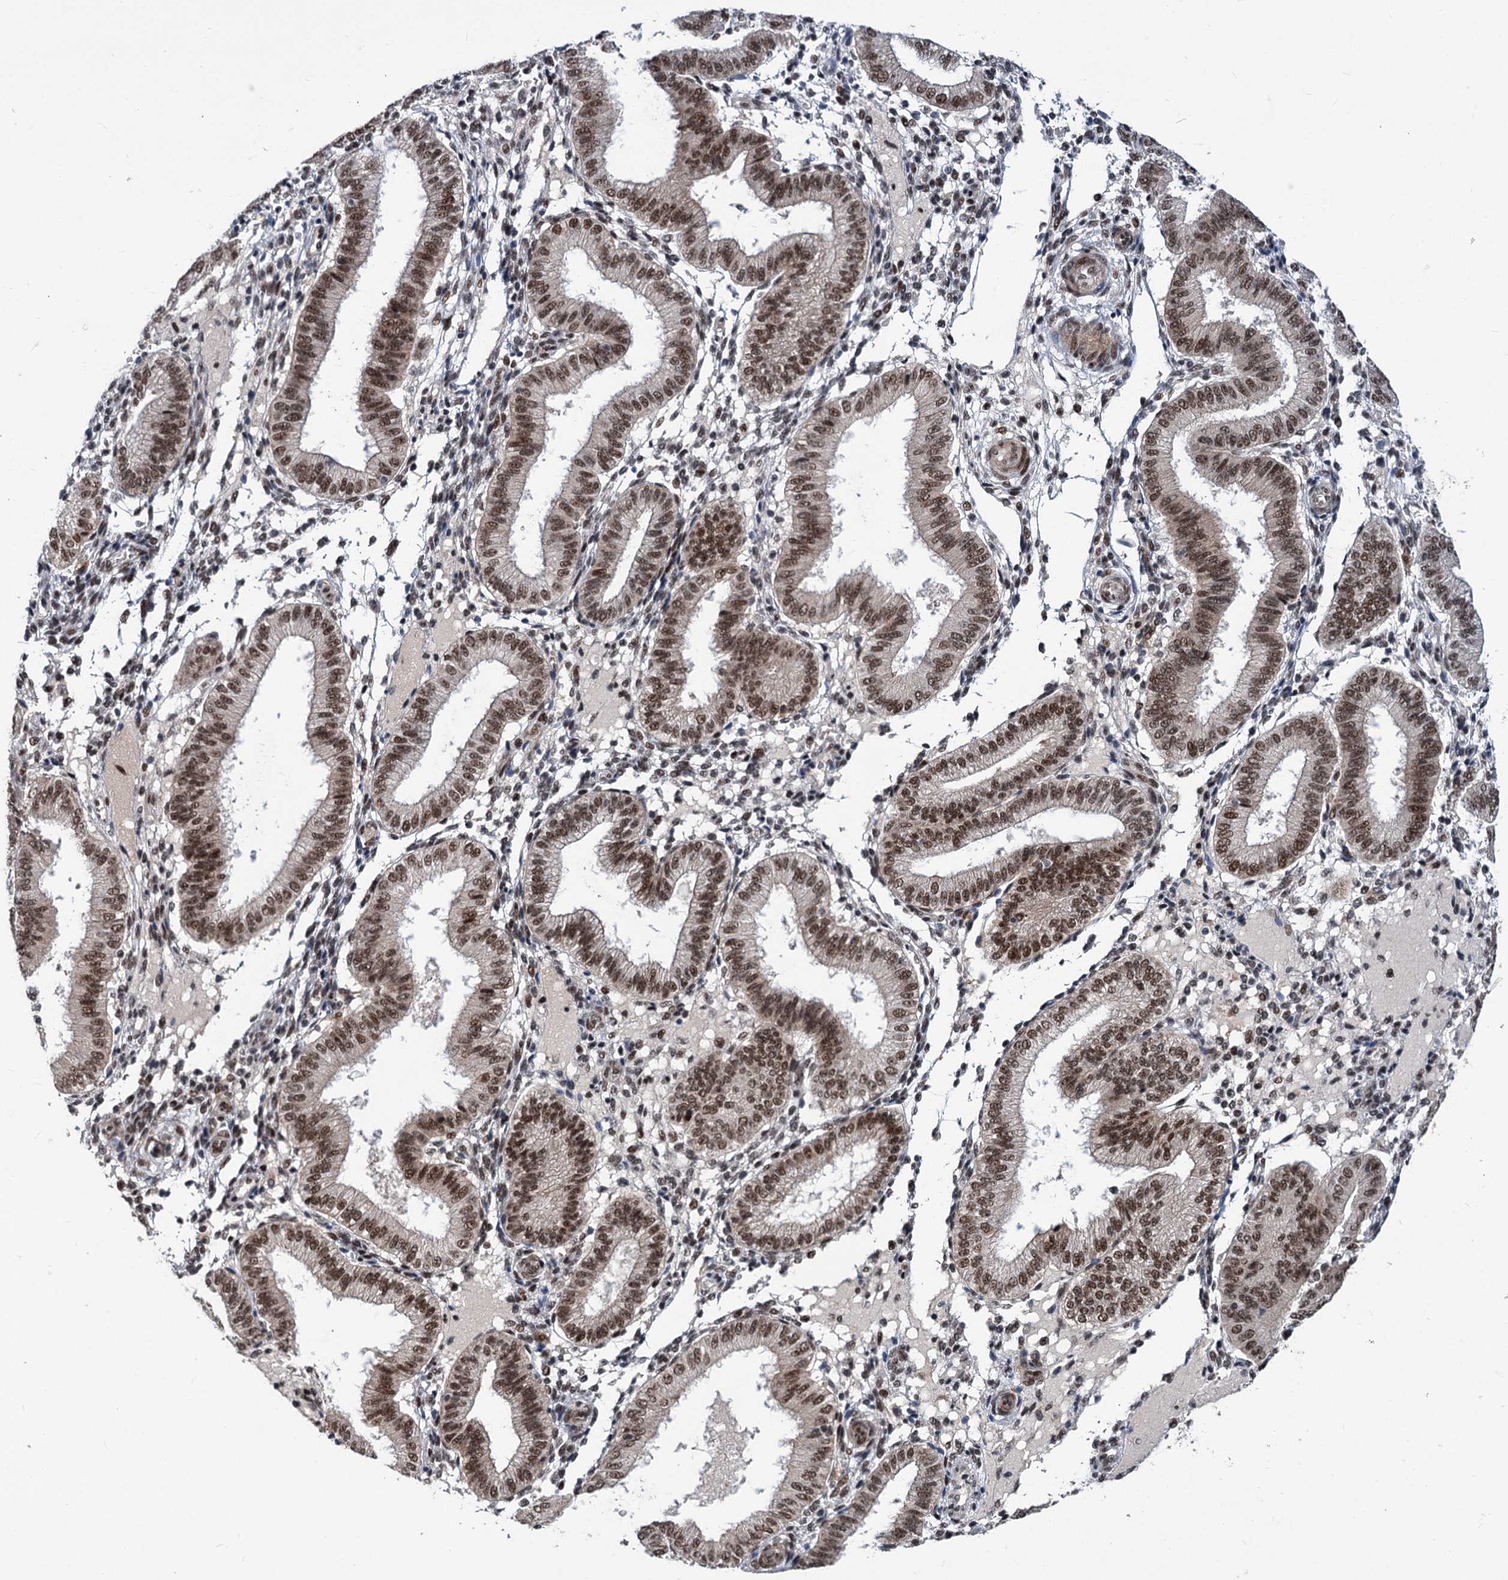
{"staining": {"intensity": "moderate", "quantity": "<25%", "location": "nuclear"}, "tissue": "endometrium", "cell_type": "Cells in endometrial stroma", "image_type": "normal", "snomed": [{"axis": "morphology", "description": "Normal tissue, NOS"}, {"axis": "topography", "description": "Endometrium"}], "caption": "Normal endometrium was stained to show a protein in brown. There is low levels of moderate nuclear positivity in approximately <25% of cells in endometrial stroma.", "gene": "PHF8", "patient": {"sex": "female", "age": 39}}